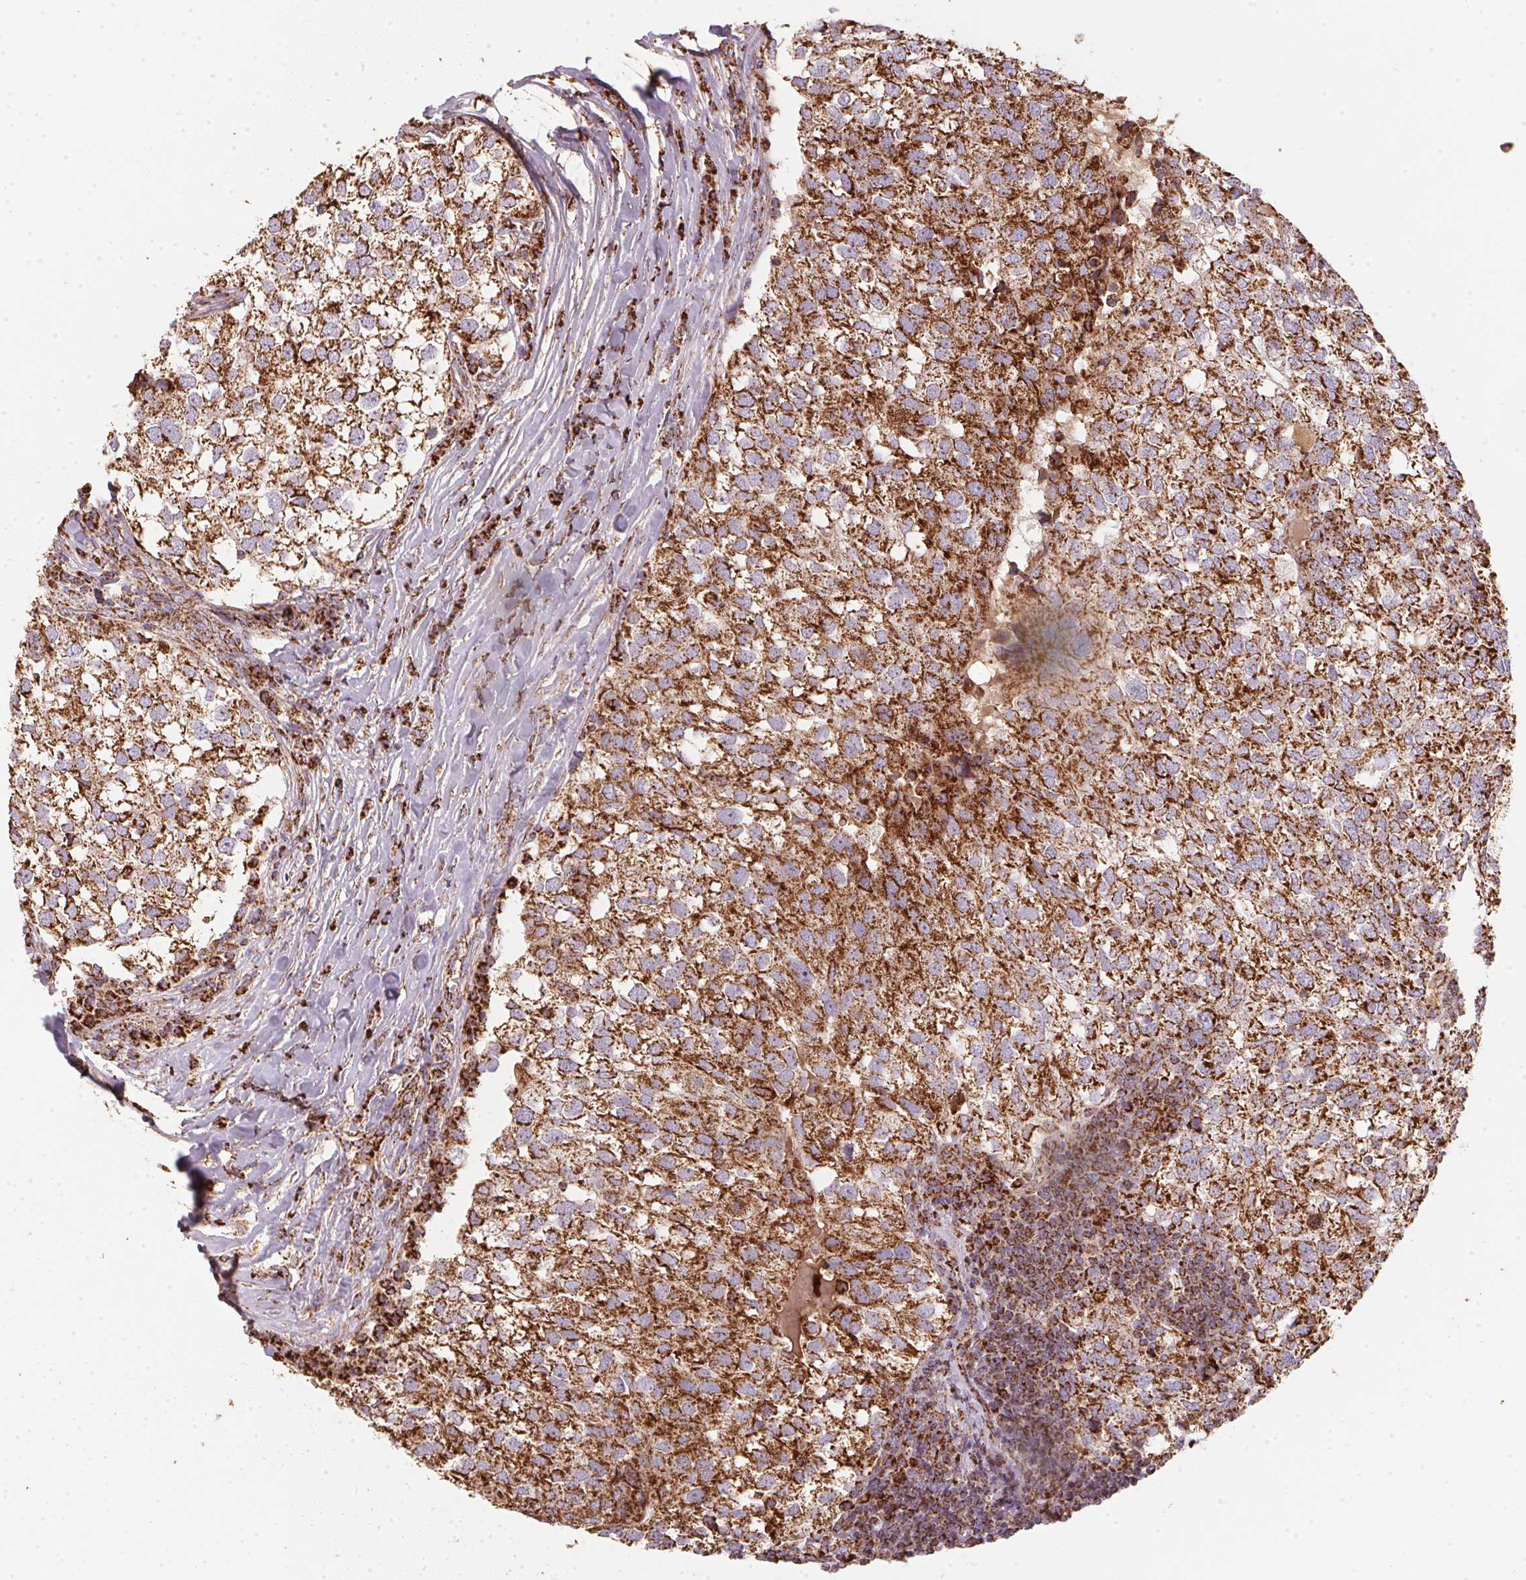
{"staining": {"intensity": "strong", "quantity": ">75%", "location": "cytoplasmic/membranous"}, "tissue": "breast cancer", "cell_type": "Tumor cells", "image_type": "cancer", "snomed": [{"axis": "morphology", "description": "Duct carcinoma"}, {"axis": "topography", "description": "Breast"}], "caption": "Intraductal carcinoma (breast) stained for a protein (brown) exhibits strong cytoplasmic/membranous positive positivity in about >75% of tumor cells.", "gene": "NDUFS2", "patient": {"sex": "female", "age": 30}}